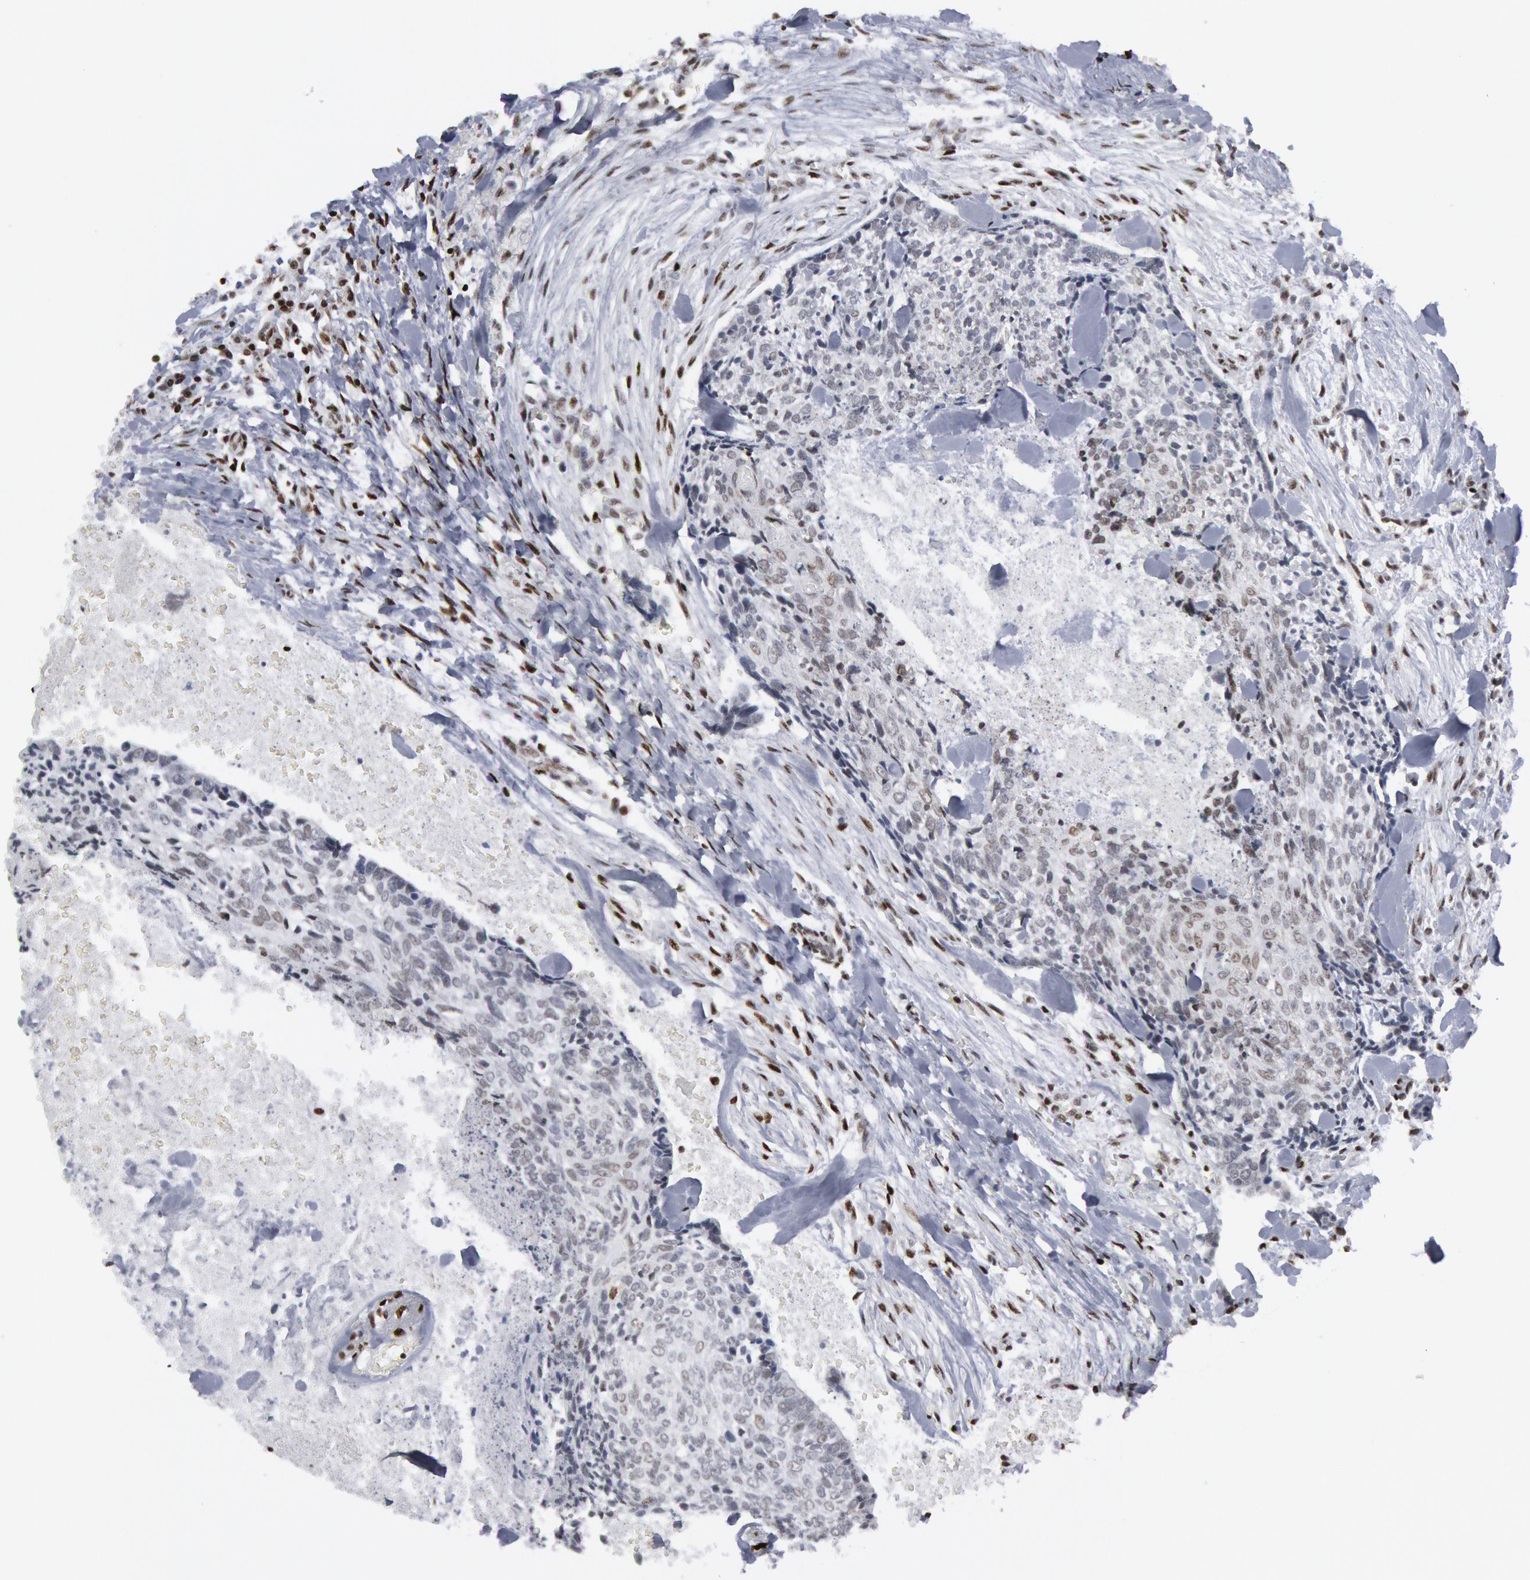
{"staining": {"intensity": "negative", "quantity": "none", "location": "none"}, "tissue": "head and neck cancer", "cell_type": "Tumor cells", "image_type": "cancer", "snomed": [{"axis": "morphology", "description": "Squamous cell carcinoma, NOS"}, {"axis": "topography", "description": "Salivary gland"}, {"axis": "topography", "description": "Head-Neck"}], "caption": "DAB (3,3'-diaminobenzidine) immunohistochemical staining of human head and neck cancer shows no significant expression in tumor cells.", "gene": "MECP2", "patient": {"sex": "male", "age": 70}}